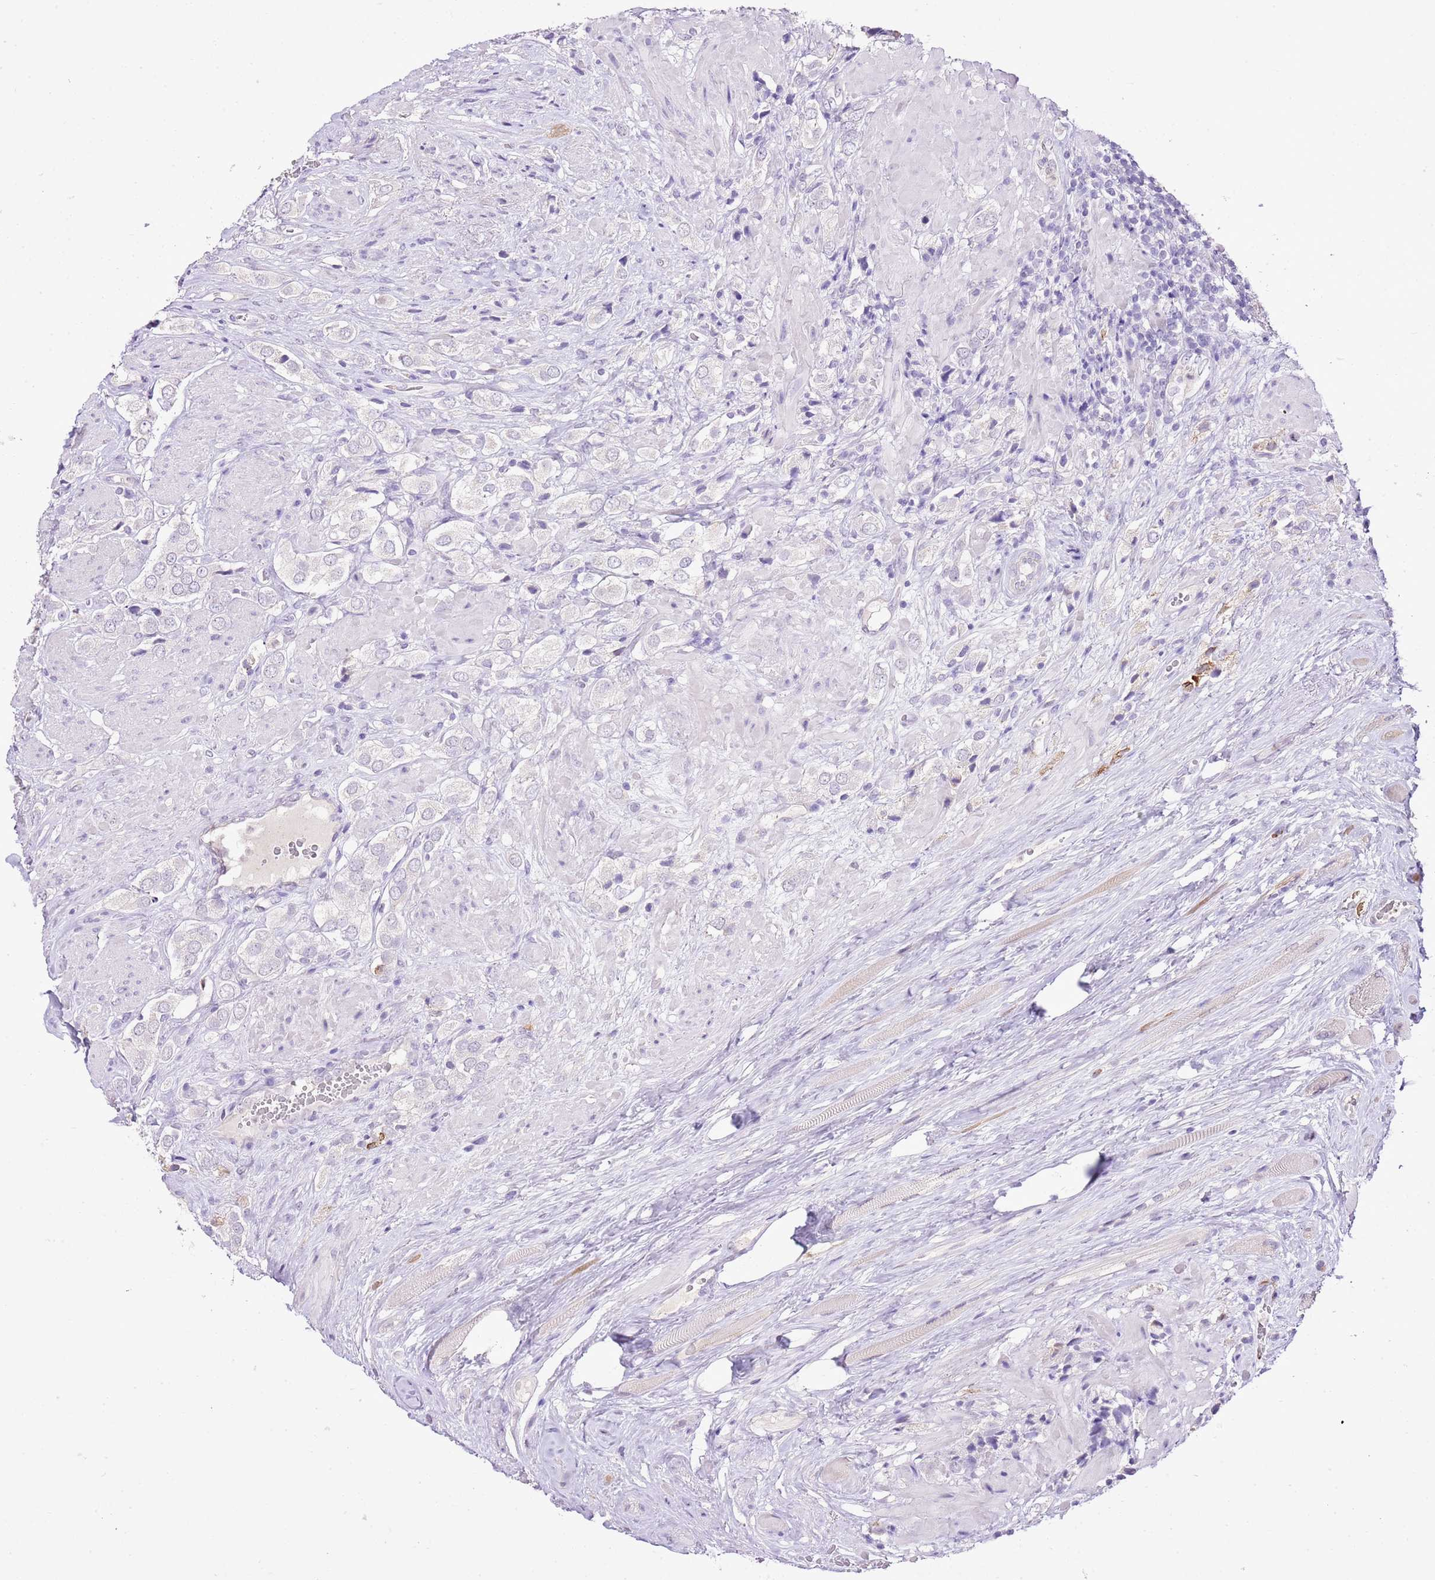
{"staining": {"intensity": "negative", "quantity": "none", "location": "none"}, "tissue": "prostate cancer", "cell_type": "Tumor cells", "image_type": "cancer", "snomed": [{"axis": "morphology", "description": "Adenocarcinoma, High grade"}, {"axis": "topography", "description": "Prostate and seminal vesicle, NOS"}], "caption": "This is a photomicrograph of immunohistochemistry staining of prostate adenocarcinoma (high-grade), which shows no staining in tumor cells.", "gene": "XPO7", "patient": {"sex": "male", "age": 64}}